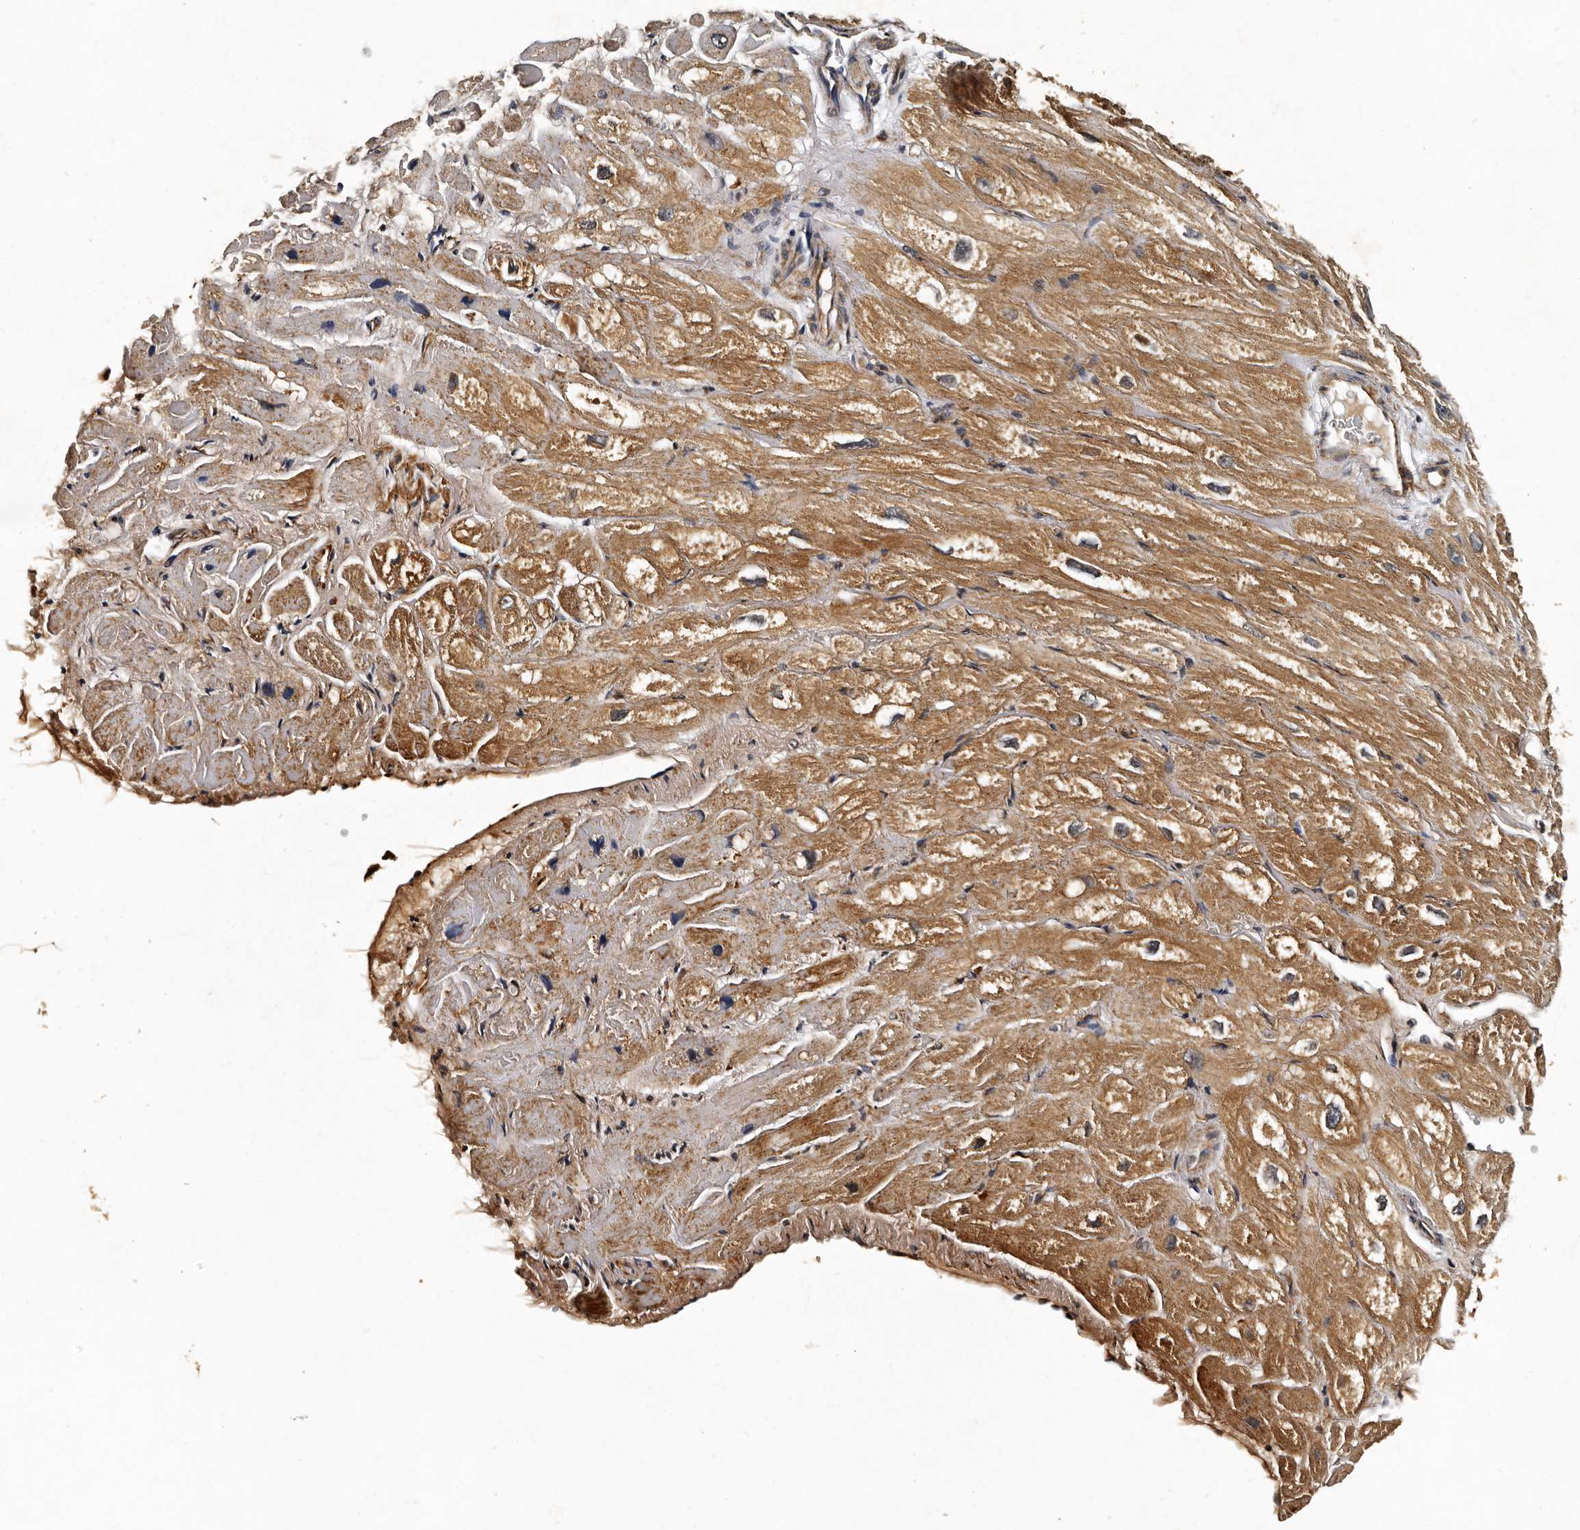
{"staining": {"intensity": "moderate", "quantity": ">75%", "location": "cytoplasmic/membranous"}, "tissue": "heart muscle", "cell_type": "Cardiomyocytes", "image_type": "normal", "snomed": [{"axis": "morphology", "description": "Normal tissue, NOS"}, {"axis": "topography", "description": "Heart"}], "caption": "This micrograph exhibits IHC staining of benign heart muscle, with medium moderate cytoplasmic/membranous expression in approximately >75% of cardiomyocytes.", "gene": "CPNE3", "patient": {"sex": "male", "age": 49}}